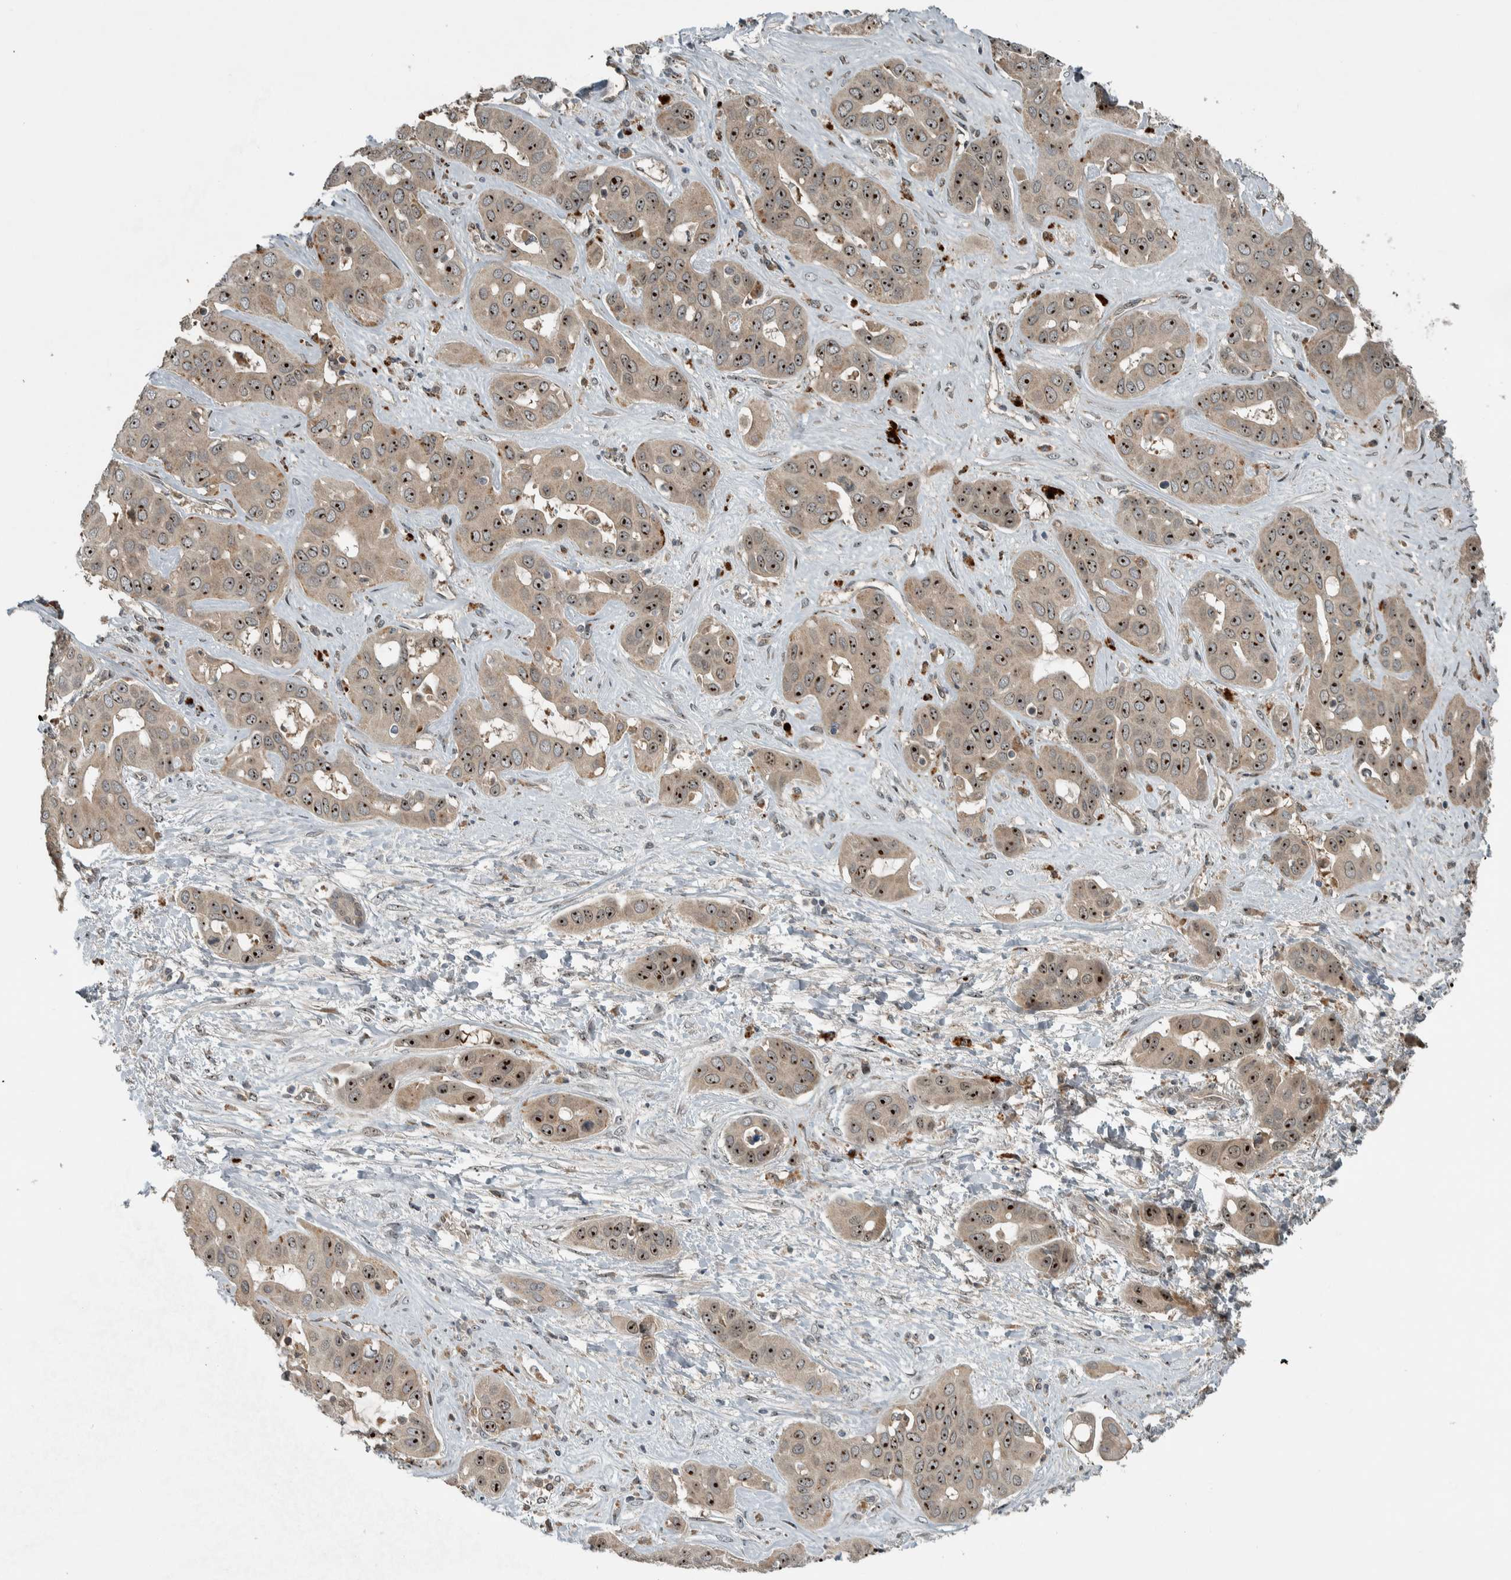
{"staining": {"intensity": "moderate", "quantity": ">75%", "location": "nuclear"}, "tissue": "liver cancer", "cell_type": "Tumor cells", "image_type": "cancer", "snomed": [{"axis": "morphology", "description": "Cholangiocarcinoma"}, {"axis": "topography", "description": "Liver"}], "caption": "Liver cancer stained for a protein exhibits moderate nuclear positivity in tumor cells.", "gene": "XPO5", "patient": {"sex": "female", "age": 52}}